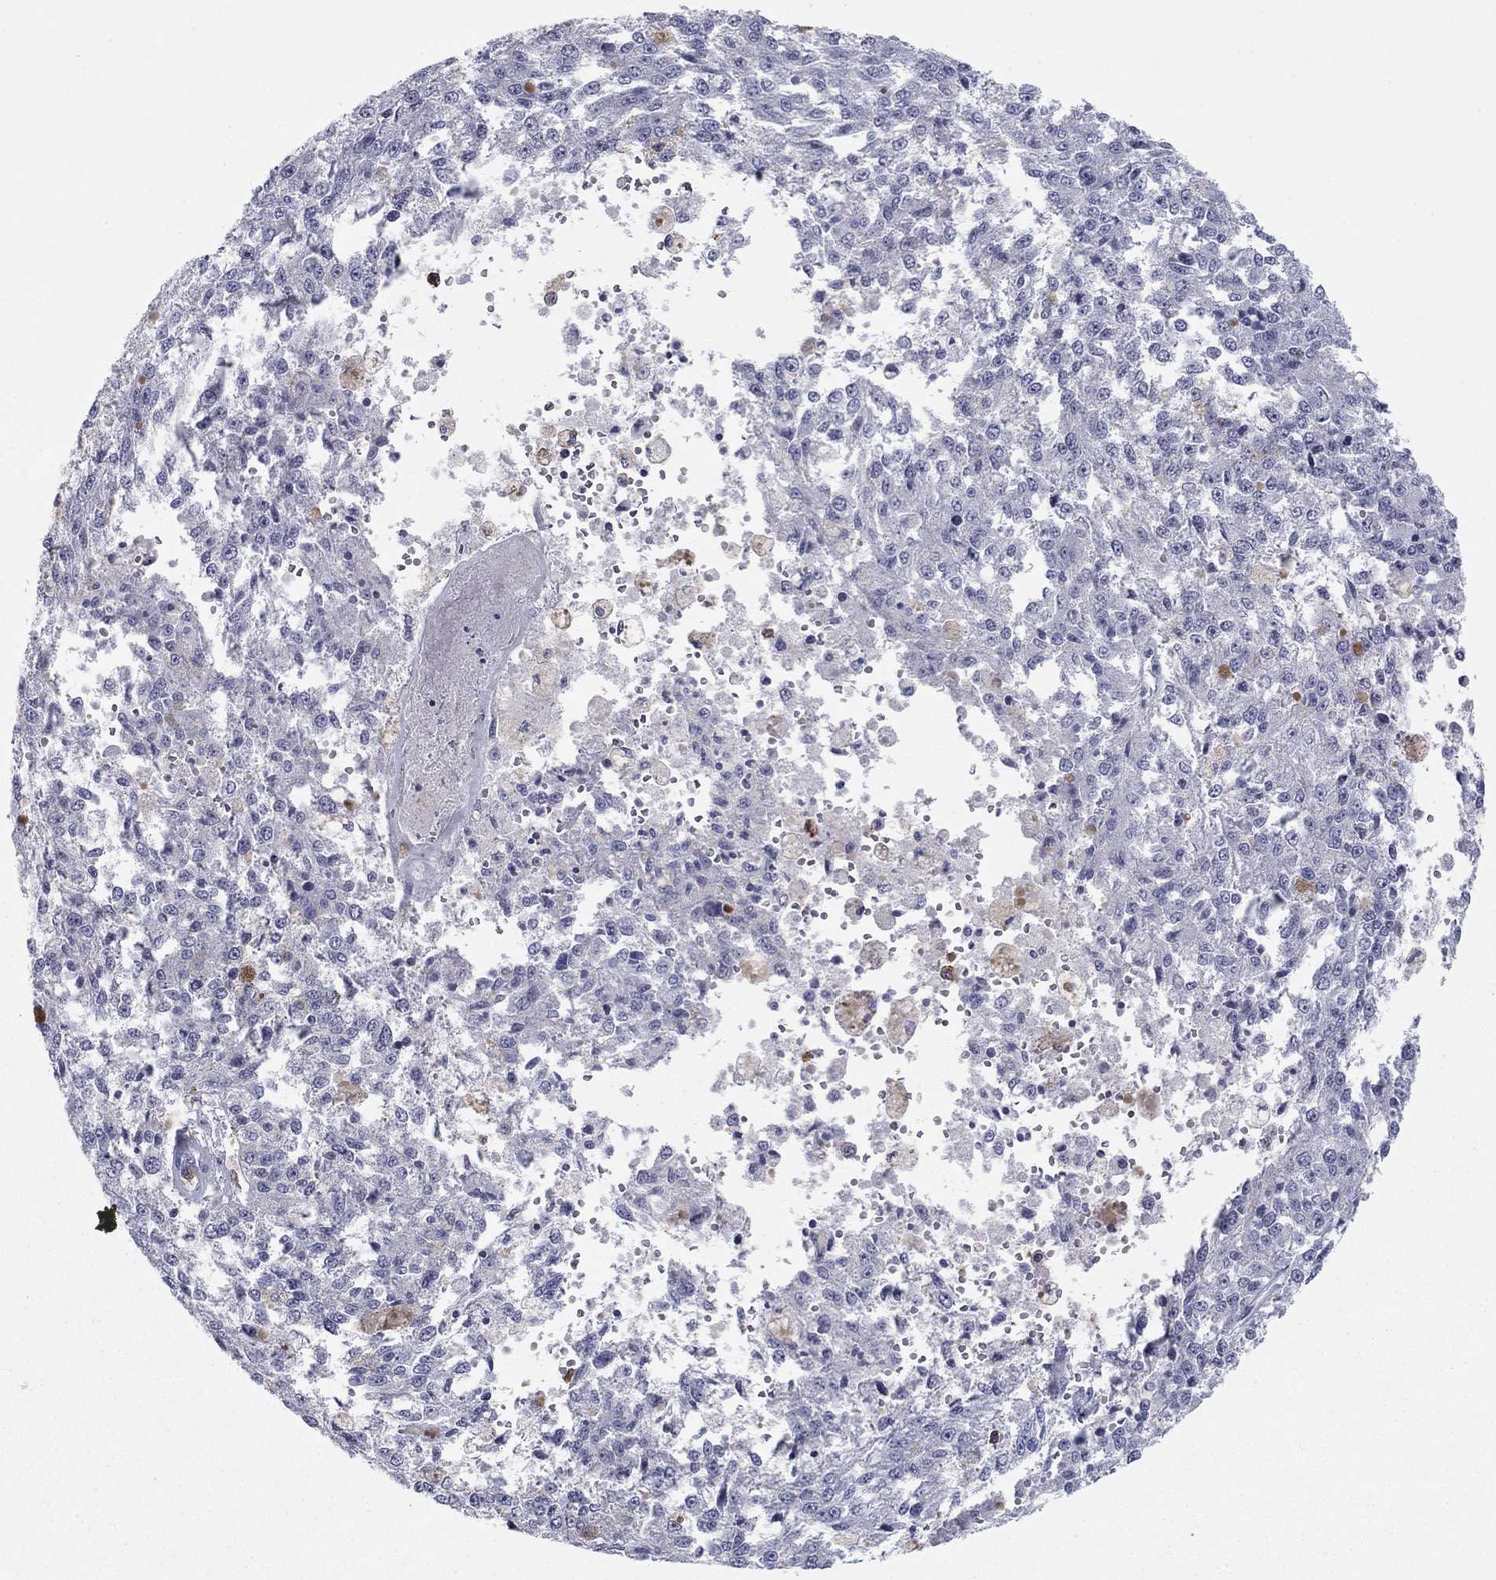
{"staining": {"intensity": "negative", "quantity": "none", "location": "none"}, "tissue": "melanoma", "cell_type": "Tumor cells", "image_type": "cancer", "snomed": [{"axis": "morphology", "description": "Malignant melanoma, Metastatic site"}, {"axis": "topography", "description": "Lymph node"}], "caption": "DAB (3,3'-diaminobenzidine) immunohistochemical staining of melanoma displays no significant staining in tumor cells.", "gene": "ARHGAP27", "patient": {"sex": "female", "age": 64}}